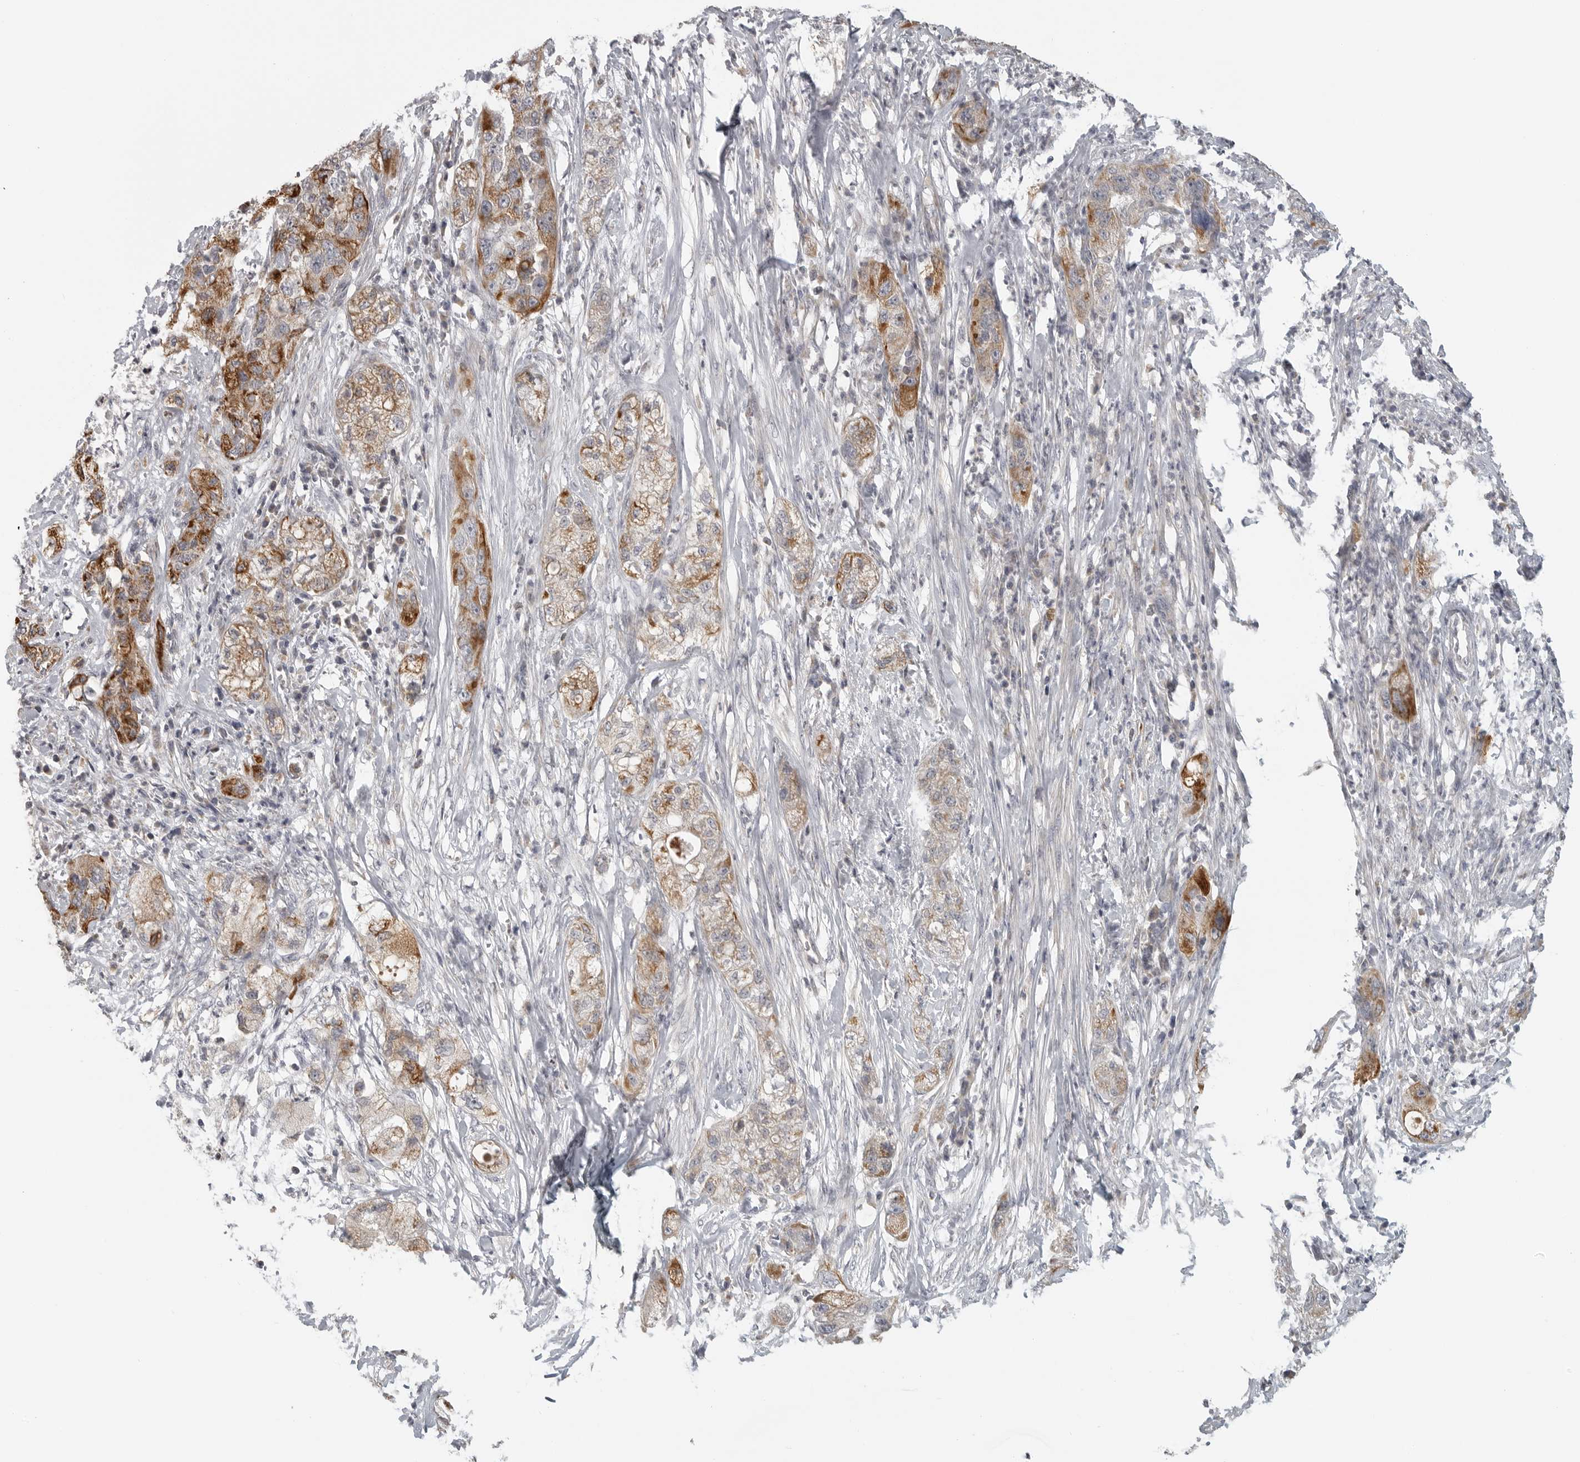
{"staining": {"intensity": "moderate", "quantity": "25%-75%", "location": "cytoplasmic/membranous"}, "tissue": "pancreatic cancer", "cell_type": "Tumor cells", "image_type": "cancer", "snomed": [{"axis": "morphology", "description": "Adenocarcinoma, NOS"}, {"axis": "topography", "description": "Pancreas"}], "caption": "Pancreatic adenocarcinoma stained for a protein (brown) shows moderate cytoplasmic/membranous positive expression in approximately 25%-75% of tumor cells.", "gene": "RXFP3", "patient": {"sex": "female", "age": 78}}